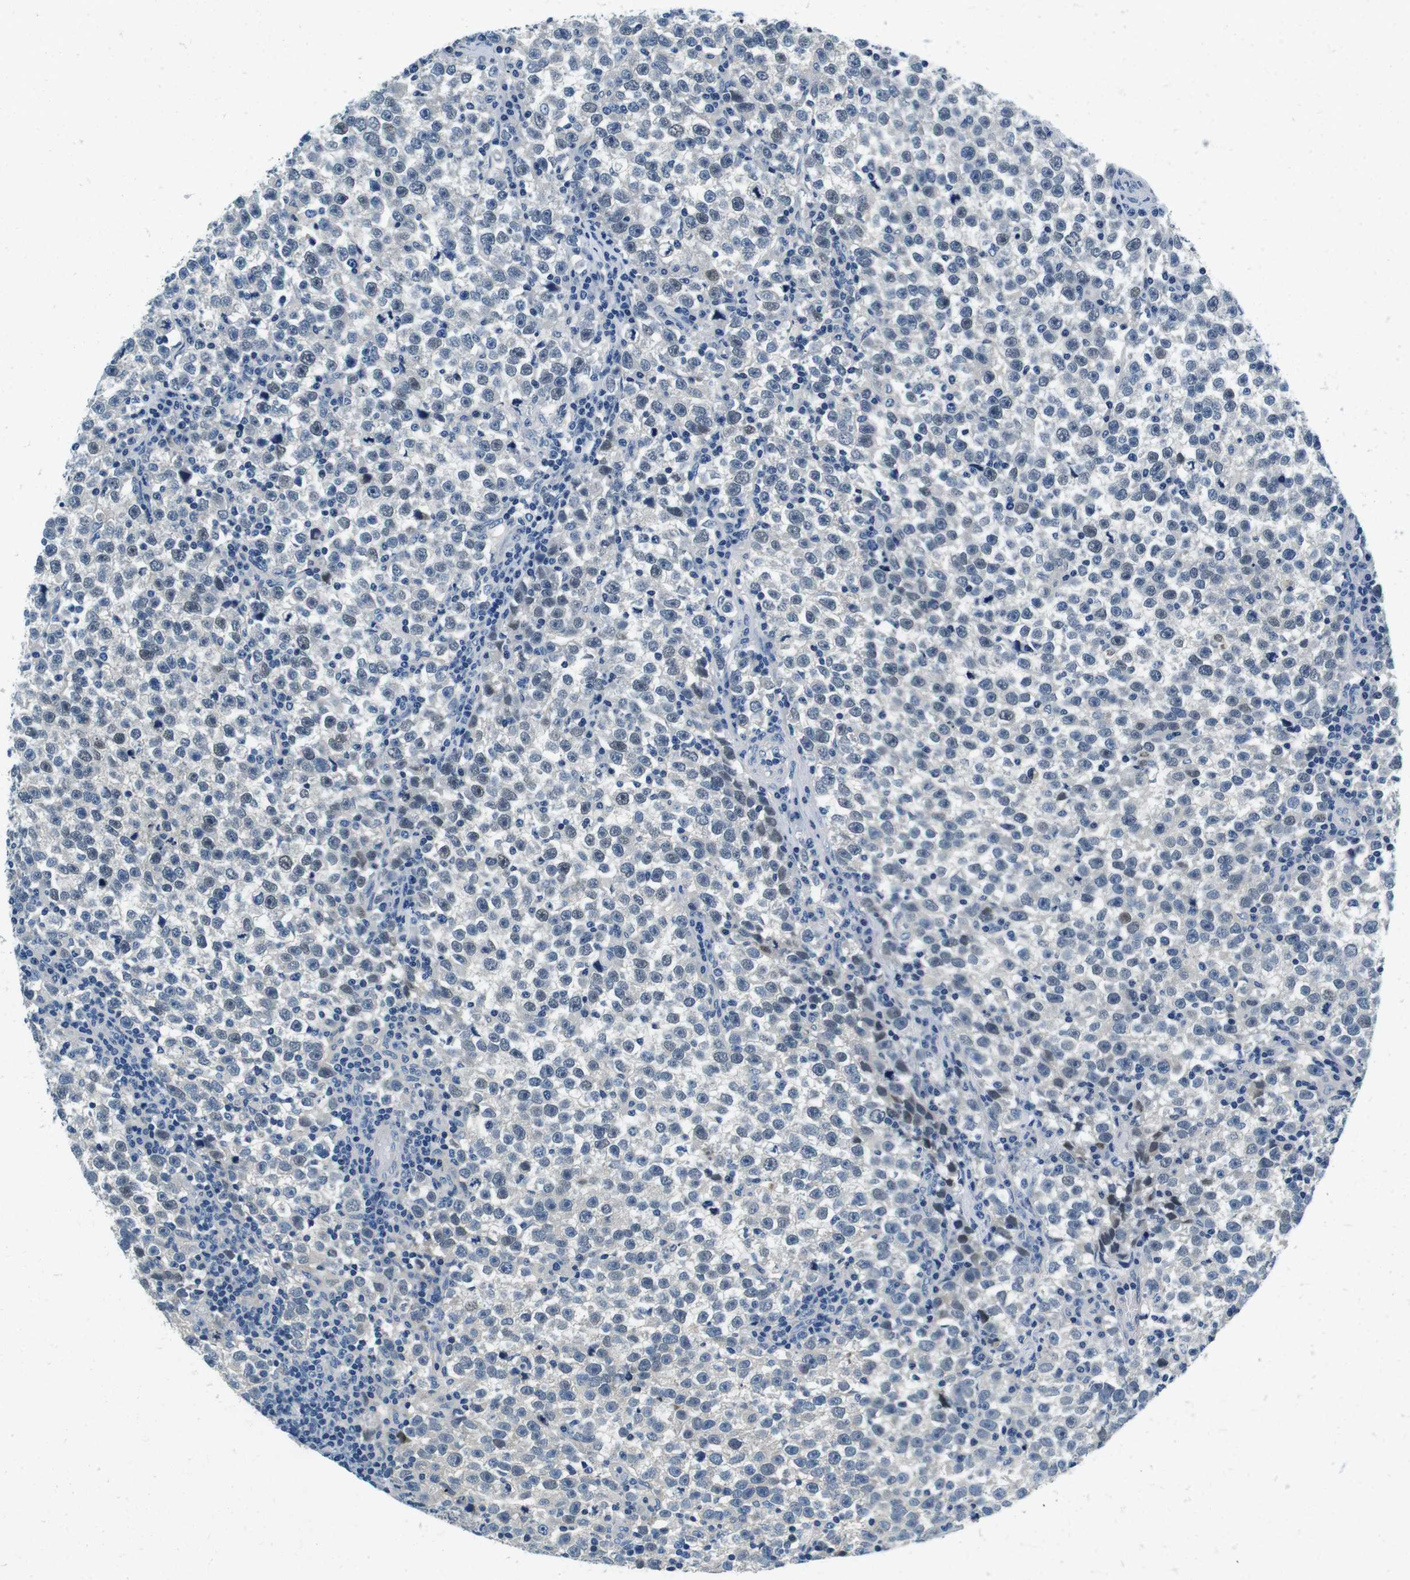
{"staining": {"intensity": "weak", "quantity": "<25%", "location": "nuclear"}, "tissue": "testis cancer", "cell_type": "Tumor cells", "image_type": "cancer", "snomed": [{"axis": "morphology", "description": "Seminoma, NOS"}, {"axis": "topography", "description": "Testis"}], "caption": "Tumor cells show no significant protein expression in testis seminoma.", "gene": "KCNJ5", "patient": {"sex": "male", "age": 43}}